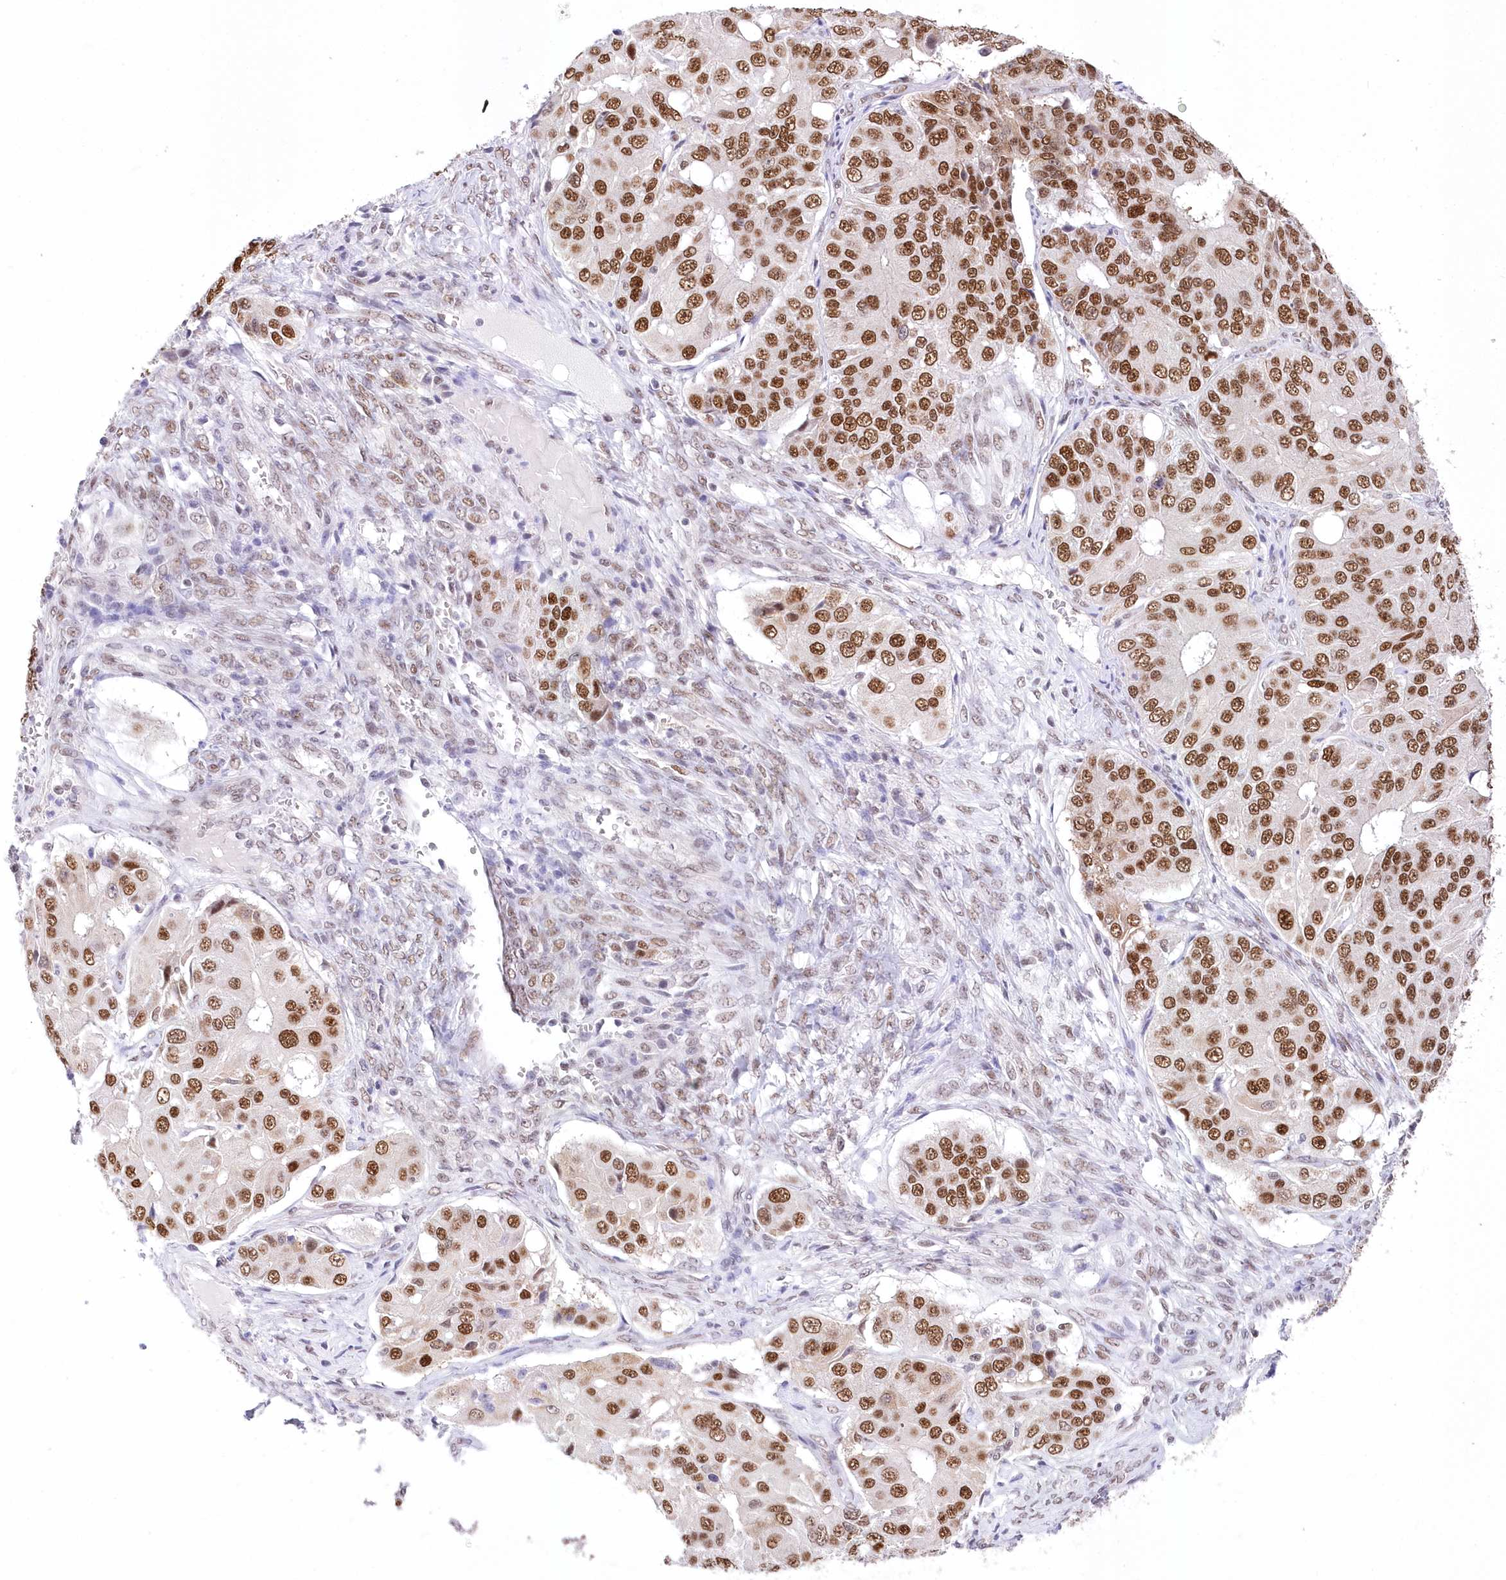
{"staining": {"intensity": "strong", "quantity": ">75%", "location": "nuclear"}, "tissue": "ovarian cancer", "cell_type": "Tumor cells", "image_type": "cancer", "snomed": [{"axis": "morphology", "description": "Carcinoma, endometroid"}, {"axis": "topography", "description": "Ovary"}], "caption": "DAB (3,3'-diaminobenzidine) immunohistochemical staining of human ovarian cancer shows strong nuclear protein staining in approximately >75% of tumor cells. The protein of interest is shown in brown color, while the nuclei are stained blue.", "gene": "NSUN2", "patient": {"sex": "female", "age": 51}}